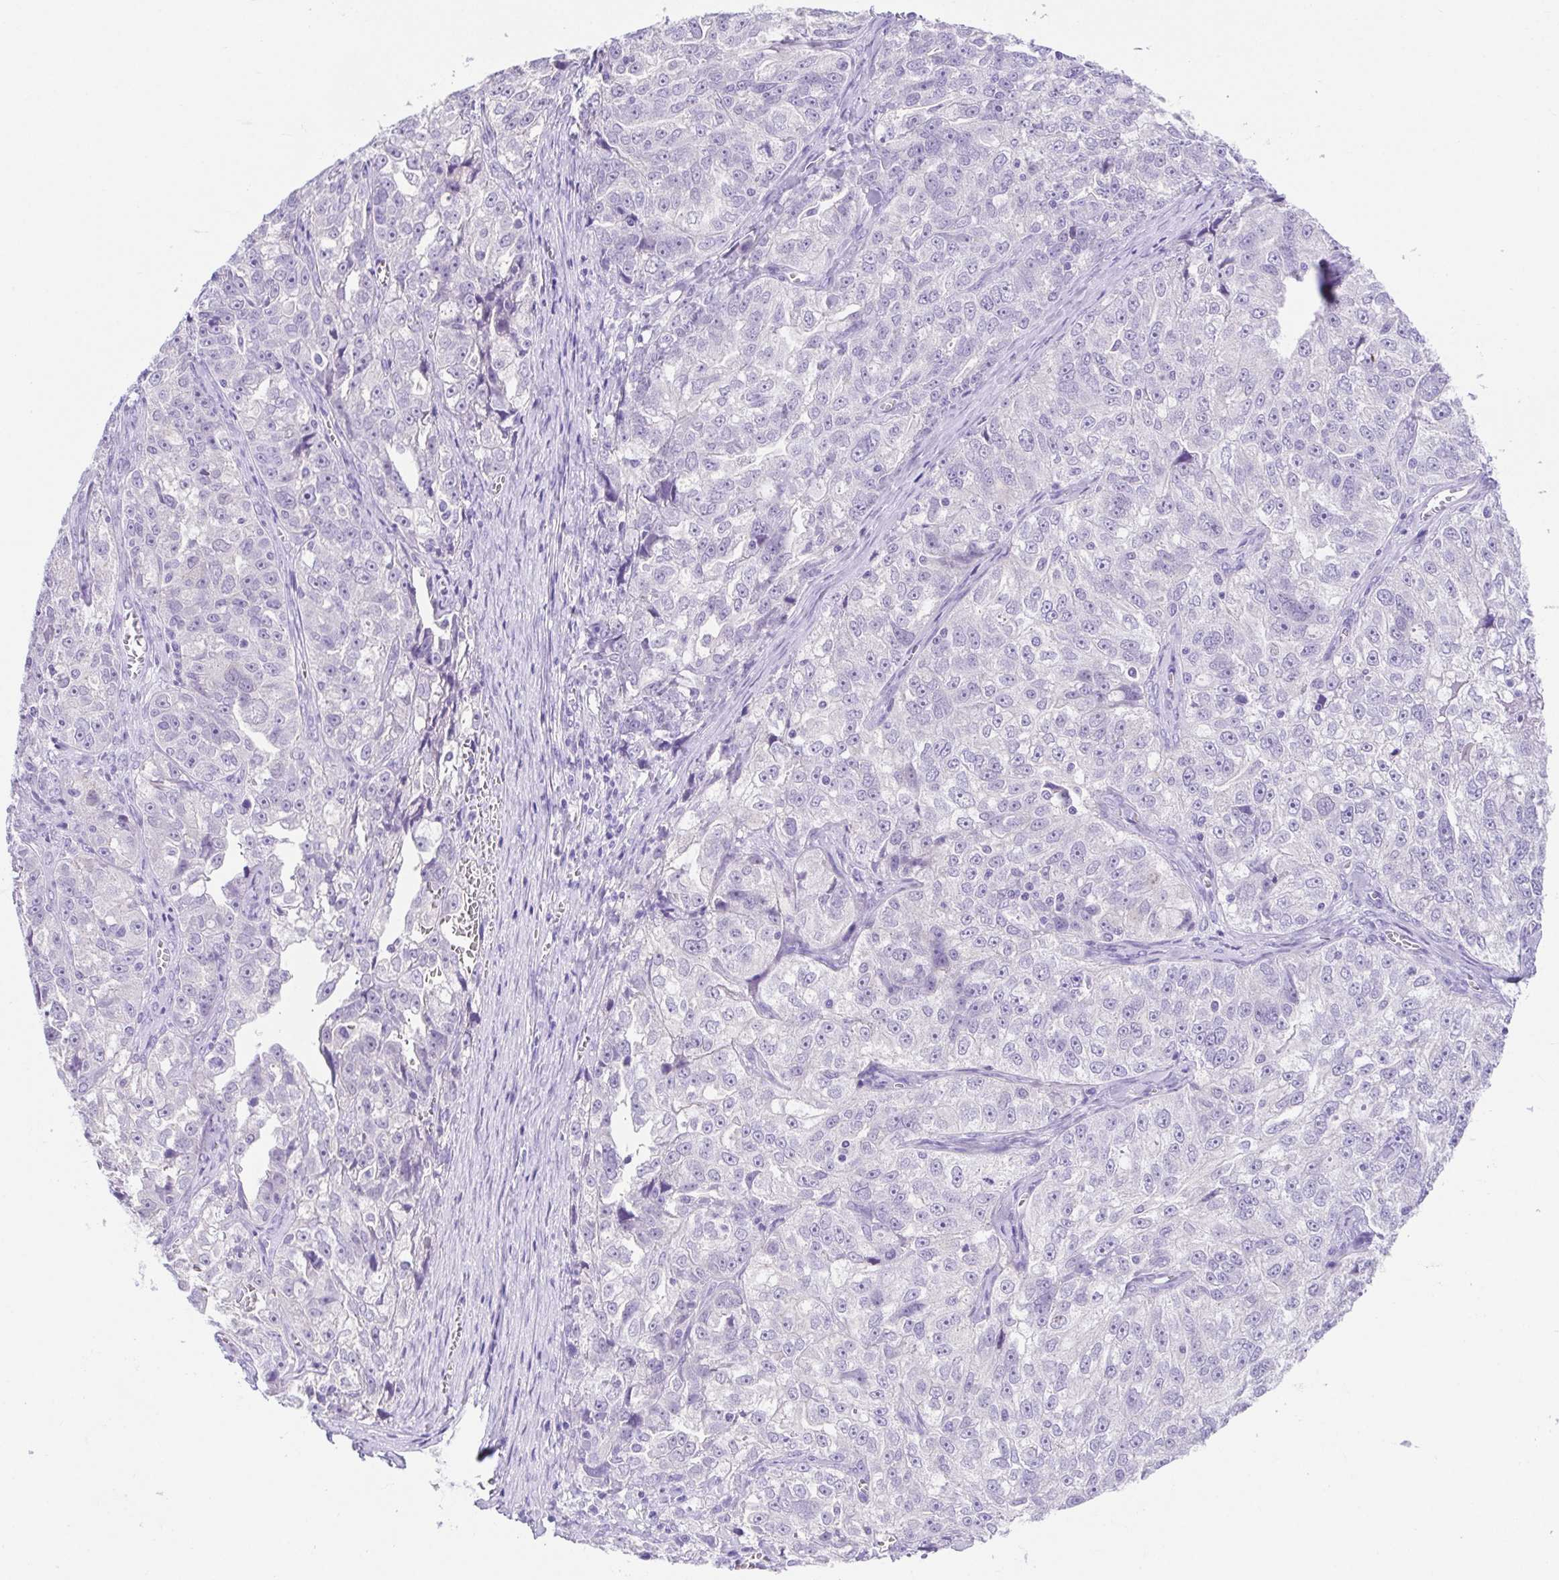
{"staining": {"intensity": "negative", "quantity": "none", "location": "none"}, "tissue": "ovarian cancer", "cell_type": "Tumor cells", "image_type": "cancer", "snomed": [{"axis": "morphology", "description": "Cystadenocarcinoma, serous, NOS"}, {"axis": "topography", "description": "Ovary"}], "caption": "An IHC photomicrograph of serous cystadenocarcinoma (ovarian) is shown. There is no staining in tumor cells of serous cystadenocarcinoma (ovarian).", "gene": "SPATA4", "patient": {"sex": "female", "age": 51}}